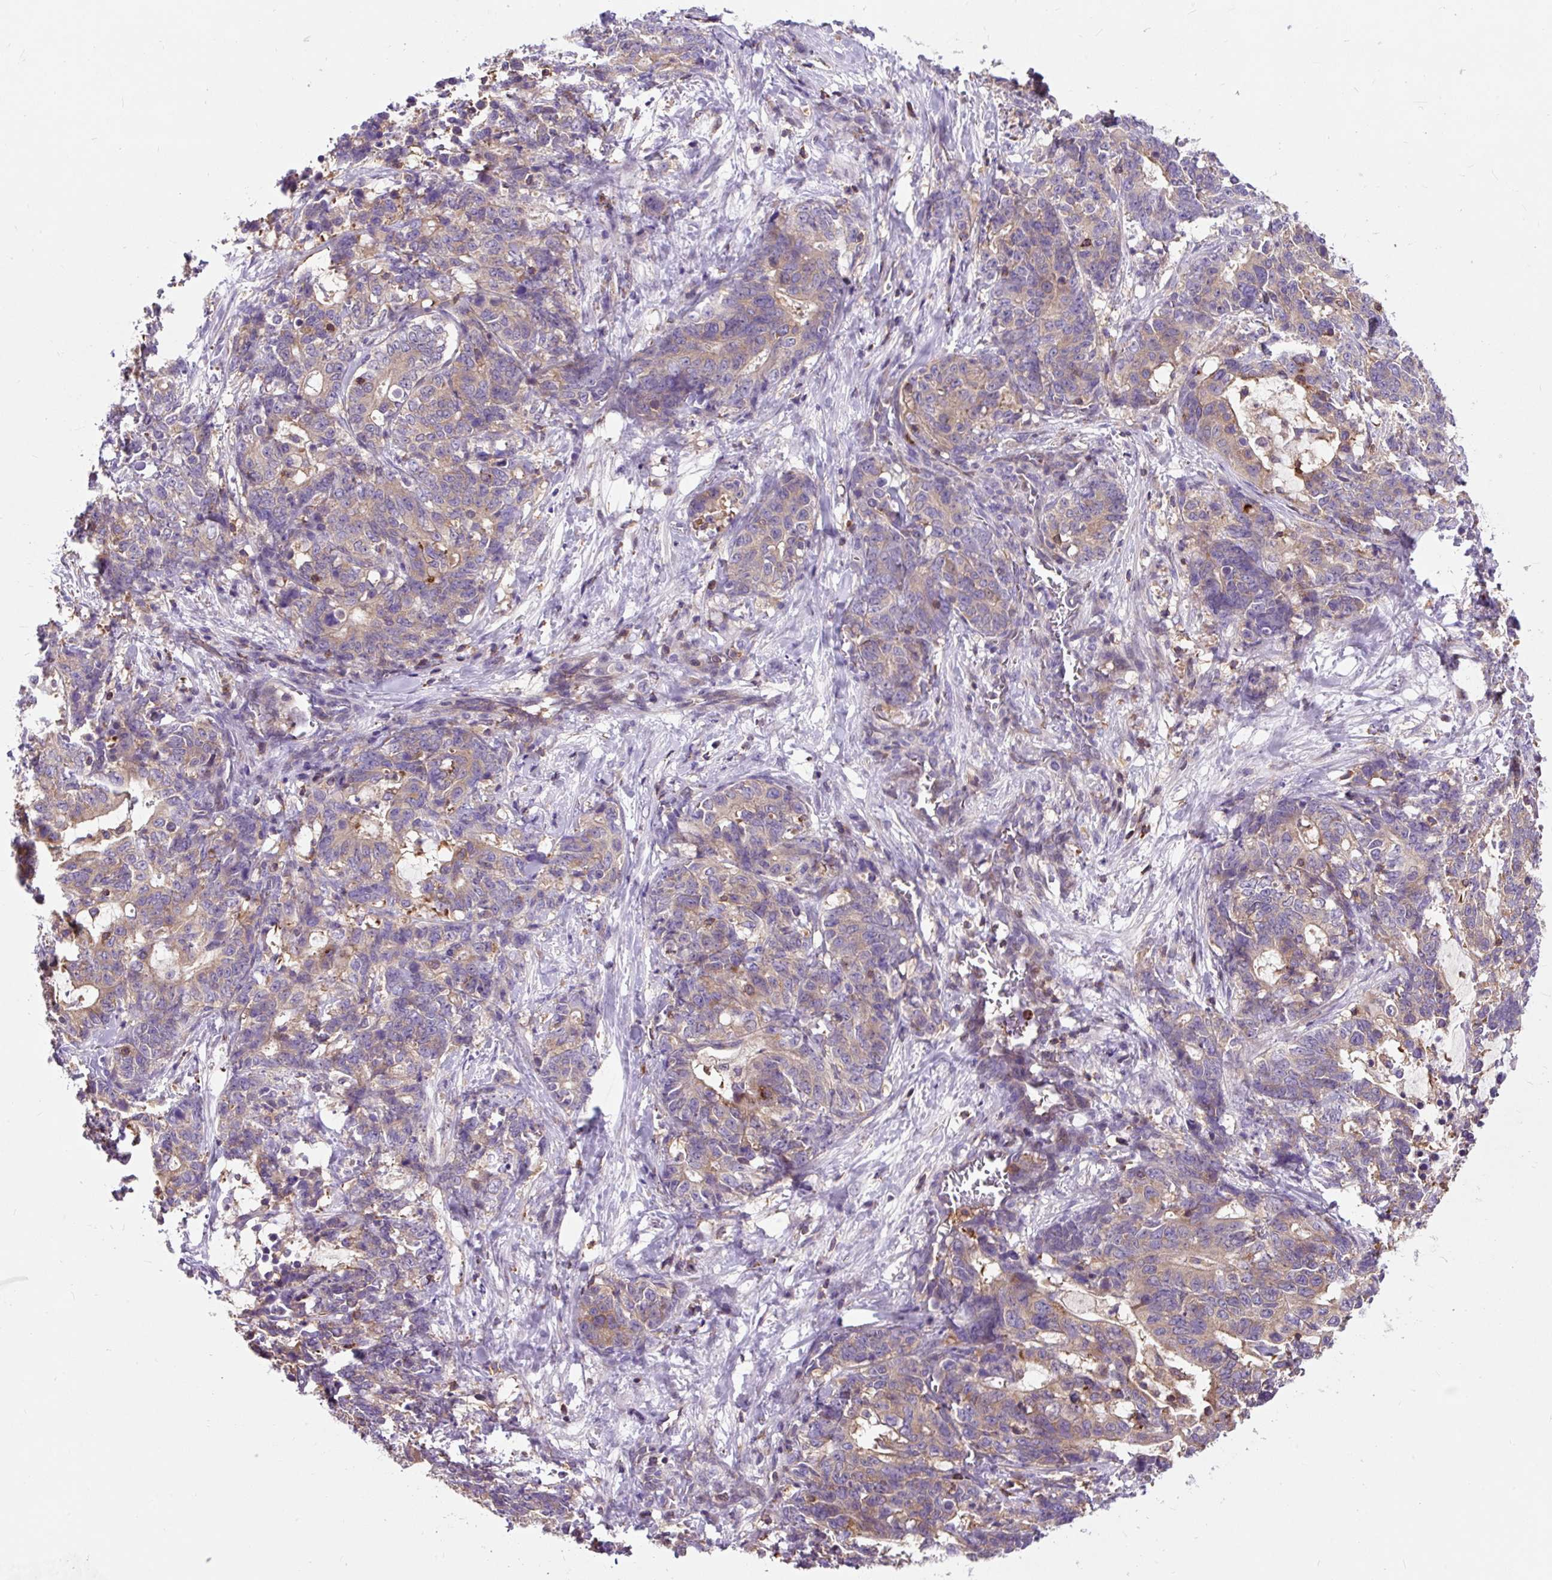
{"staining": {"intensity": "weak", "quantity": "25%-75%", "location": "cytoplasmic/membranous"}, "tissue": "stomach cancer", "cell_type": "Tumor cells", "image_type": "cancer", "snomed": [{"axis": "morphology", "description": "Normal tissue, NOS"}, {"axis": "morphology", "description": "Adenocarcinoma, NOS"}, {"axis": "topography", "description": "Stomach"}], "caption": "The immunohistochemical stain highlights weak cytoplasmic/membranous staining in tumor cells of stomach cancer (adenocarcinoma) tissue.", "gene": "CISD3", "patient": {"sex": "female", "age": 64}}